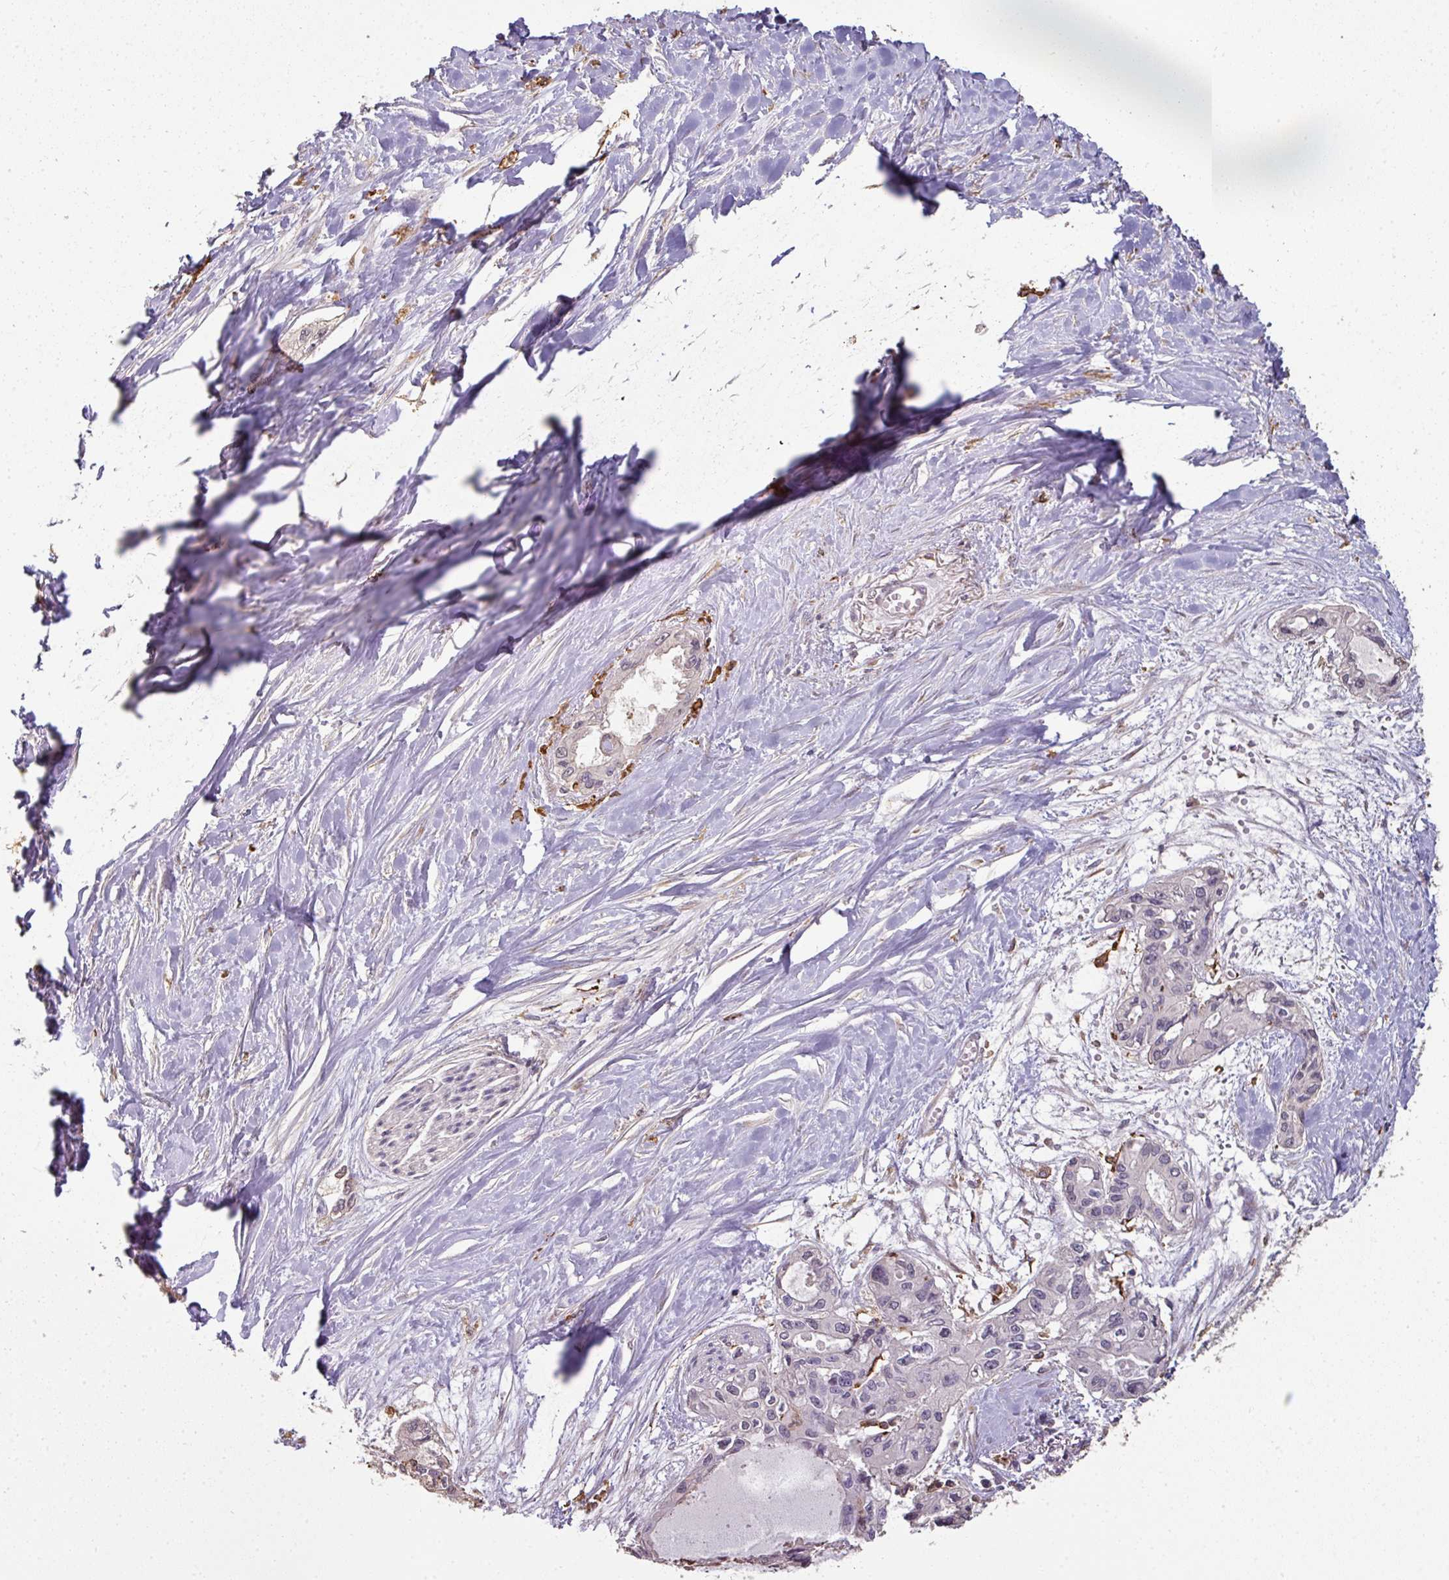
{"staining": {"intensity": "negative", "quantity": "none", "location": "none"}, "tissue": "pancreatic cancer", "cell_type": "Tumor cells", "image_type": "cancer", "snomed": [{"axis": "morphology", "description": "Adenocarcinoma, NOS"}, {"axis": "topography", "description": "Pancreas"}], "caption": "Human pancreatic cancer (adenocarcinoma) stained for a protein using immunohistochemistry exhibits no expression in tumor cells.", "gene": "OLFML2B", "patient": {"sex": "female", "age": 50}}